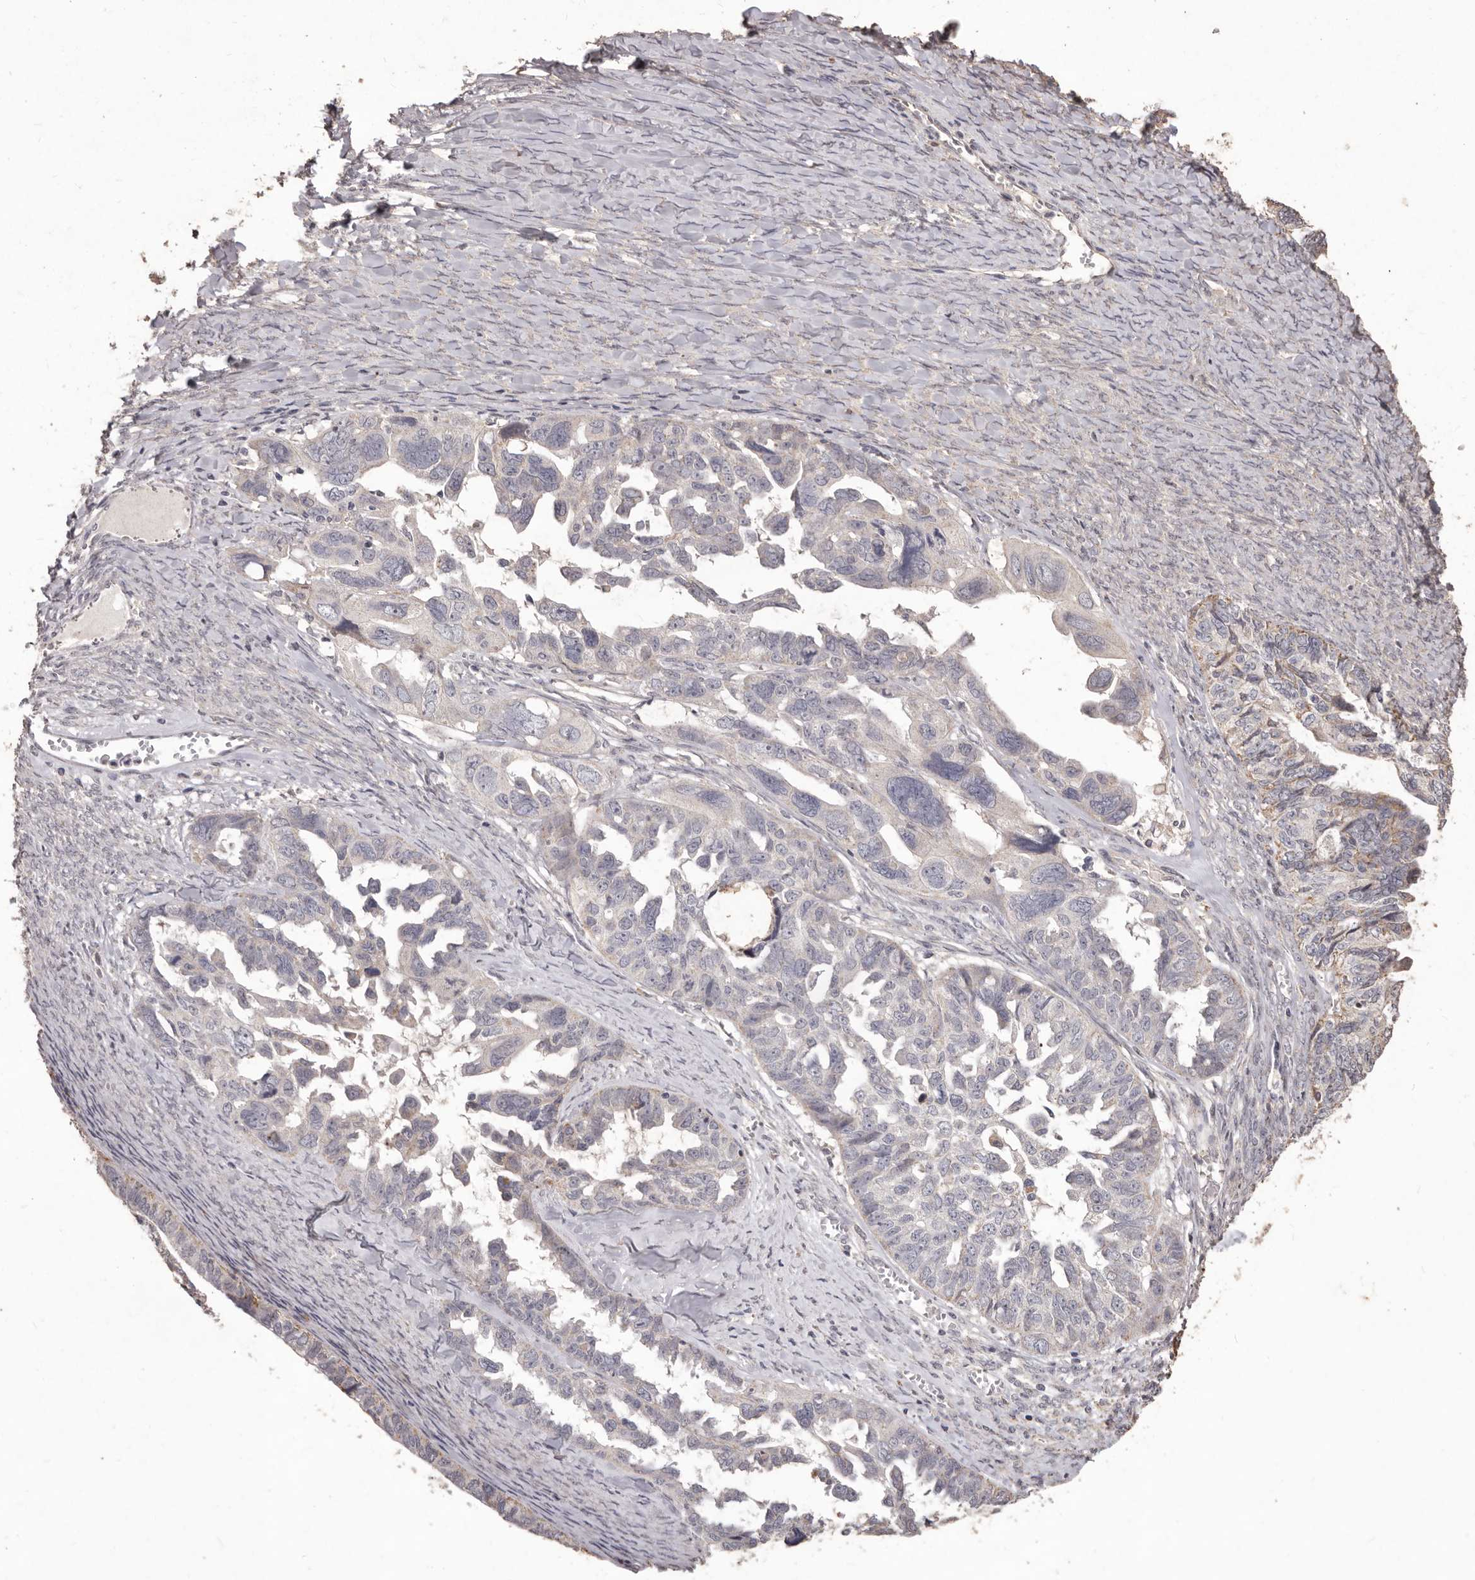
{"staining": {"intensity": "weak", "quantity": "<25%", "location": "cytoplasmic/membranous"}, "tissue": "ovarian cancer", "cell_type": "Tumor cells", "image_type": "cancer", "snomed": [{"axis": "morphology", "description": "Cystadenocarcinoma, serous, NOS"}, {"axis": "topography", "description": "Ovary"}], "caption": "Image shows no significant protein positivity in tumor cells of ovarian serous cystadenocarcinoma.", "gene": "PRSS27", "patient": {"sex": "female", "age": 79}}